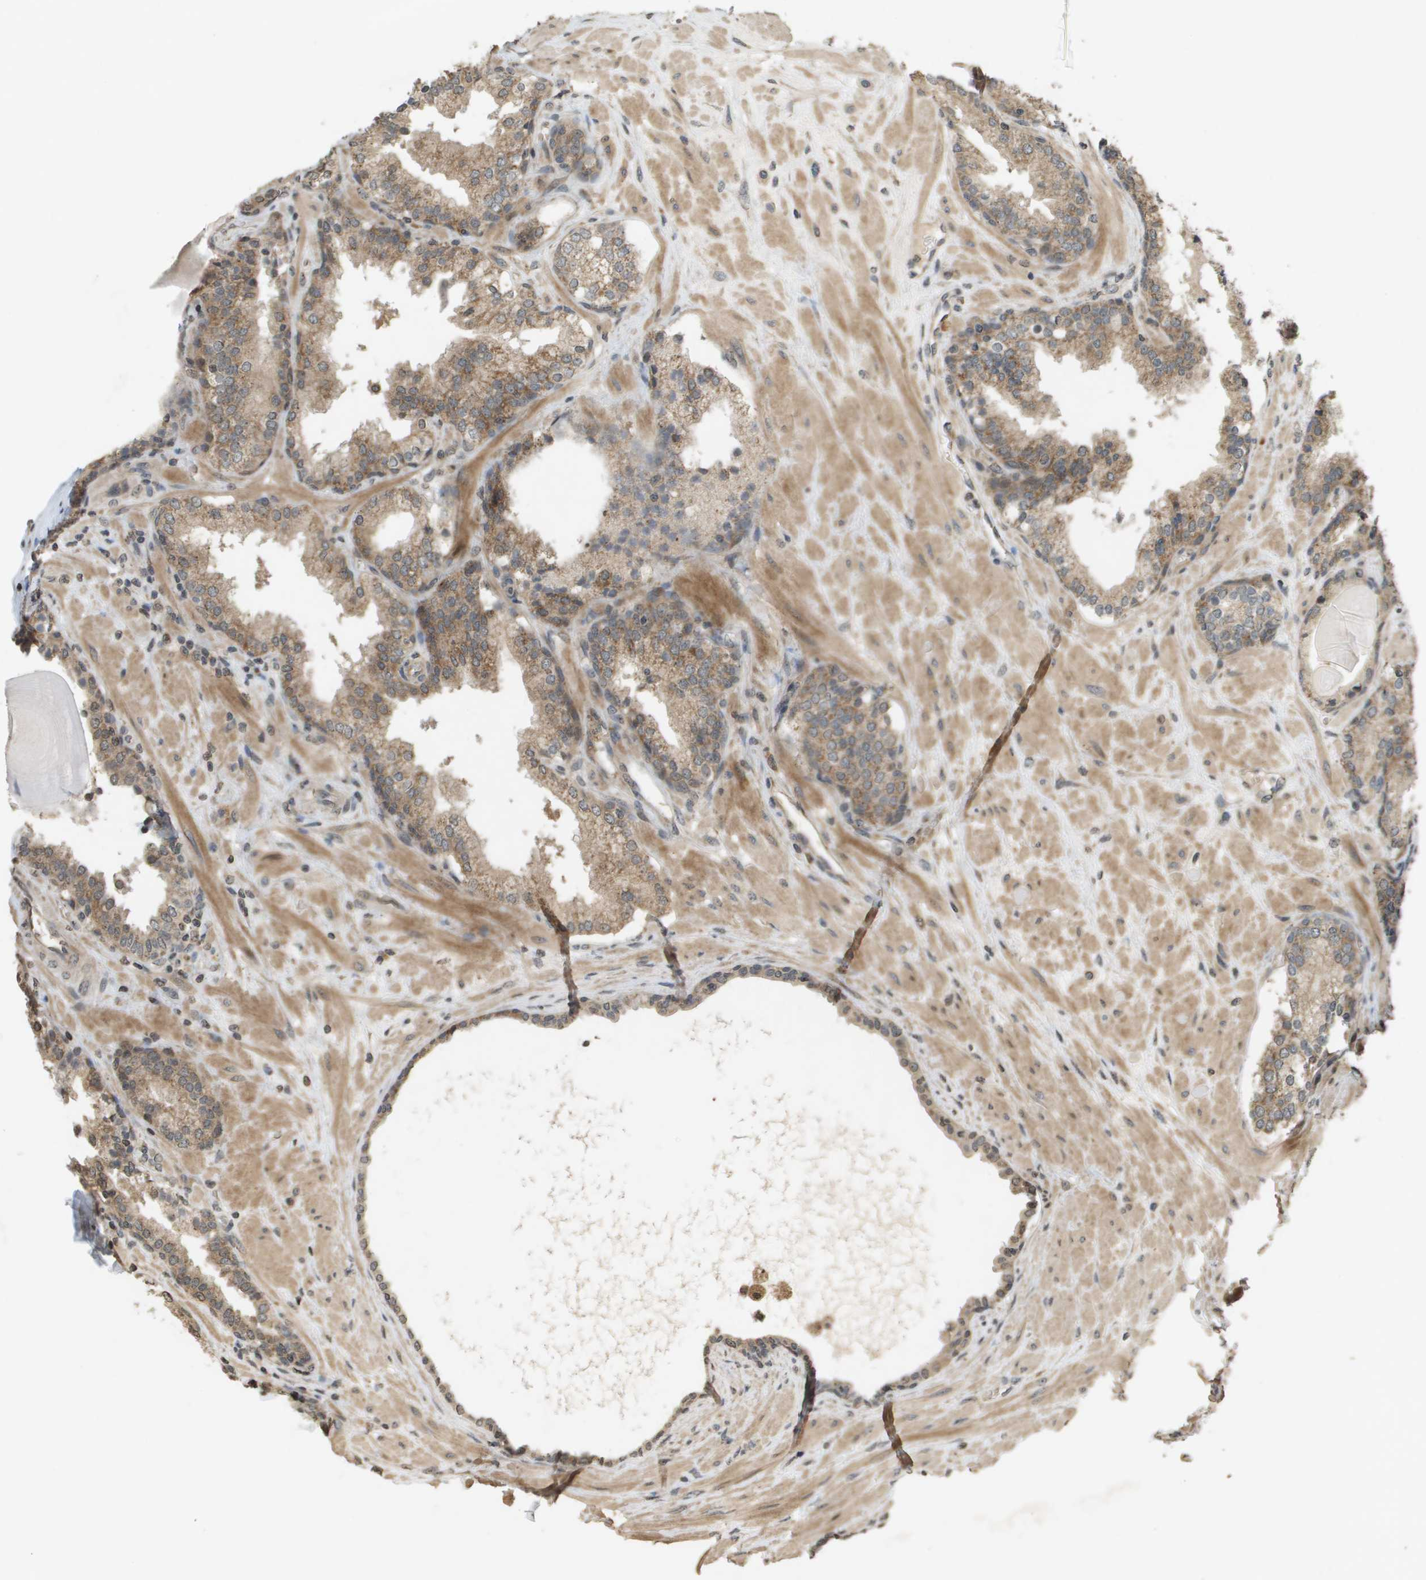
{"staining": {"intensity": "moderate", "quantity": ">75%", "location": "cytoplasmic/membranous"}, "tissue": "prostate", "cell_type": "Glandular cells", "image_type": "normal", "snomed": [{"axis": "morphology", "description": "Normal tissue, NOS"}, {"axis": "topography", "description": "Prostate"}], "caption": "Immunohistochemical staining of normal human prostate reveals medium levels of moderate cytoplasmic/membranous staining in approximately >75% of glandular cells.", "gene": "RAB21", "patient": {"sex": "male", "age": 51}}